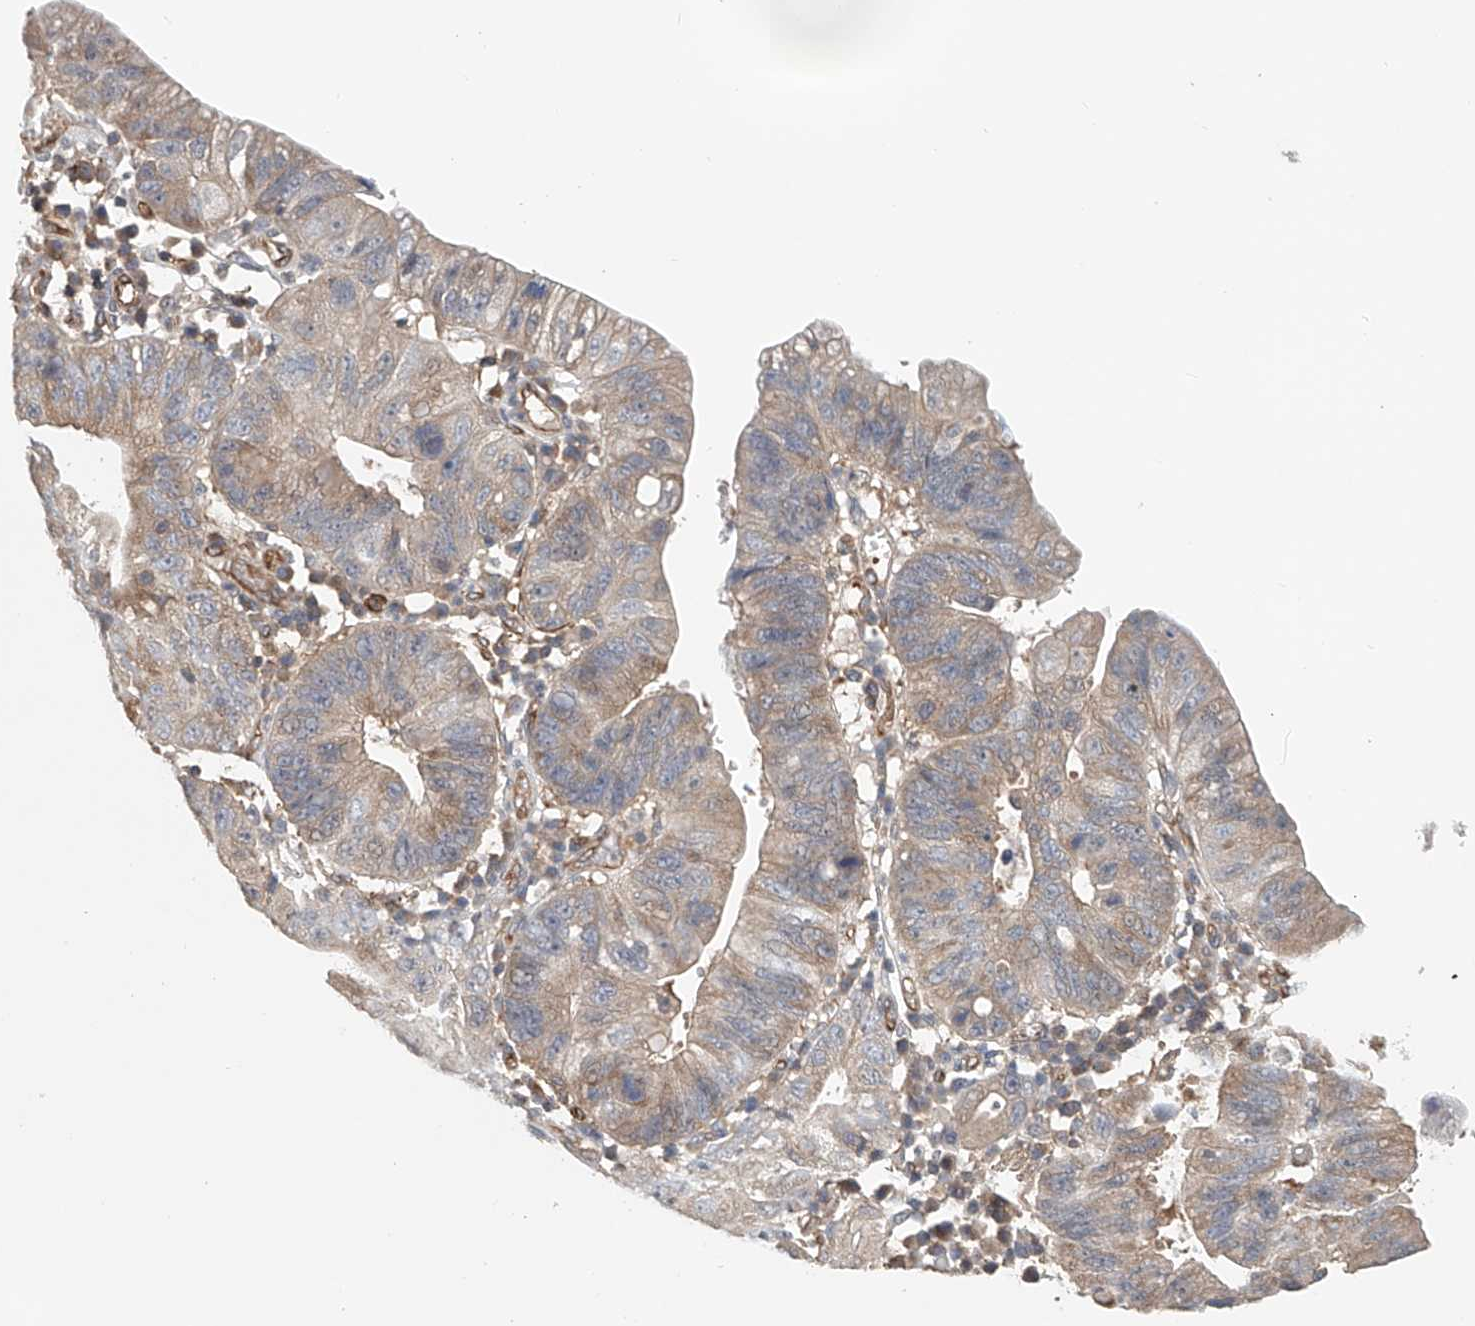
{"staining": {"intensity": "weak", "quantity": "25%-75%", "location": "cytoplasmic/membranous"}, "tissue": "stomach cancer", "cell_type": "Tumor cells", "image_type": "cancer", "snomed": [{"axis": "morphology", "description": "Adenocarcinoma, NOS"}, {"axis": "topography", "description": "Stomach"}], "caption": "High-power microscopy captured an IHC micrograph of stomach cancer (adenocarcinoma), revealing weak cytoplasmic/membranous positivity in about 25%-75% of tumor cells. Using DAB (brown) and hematoxylin (blue) stains, captured at high magnification using brightfield microscopy.", "gene": "FRYL", "patient": {"sex": "male", "age": 59}}